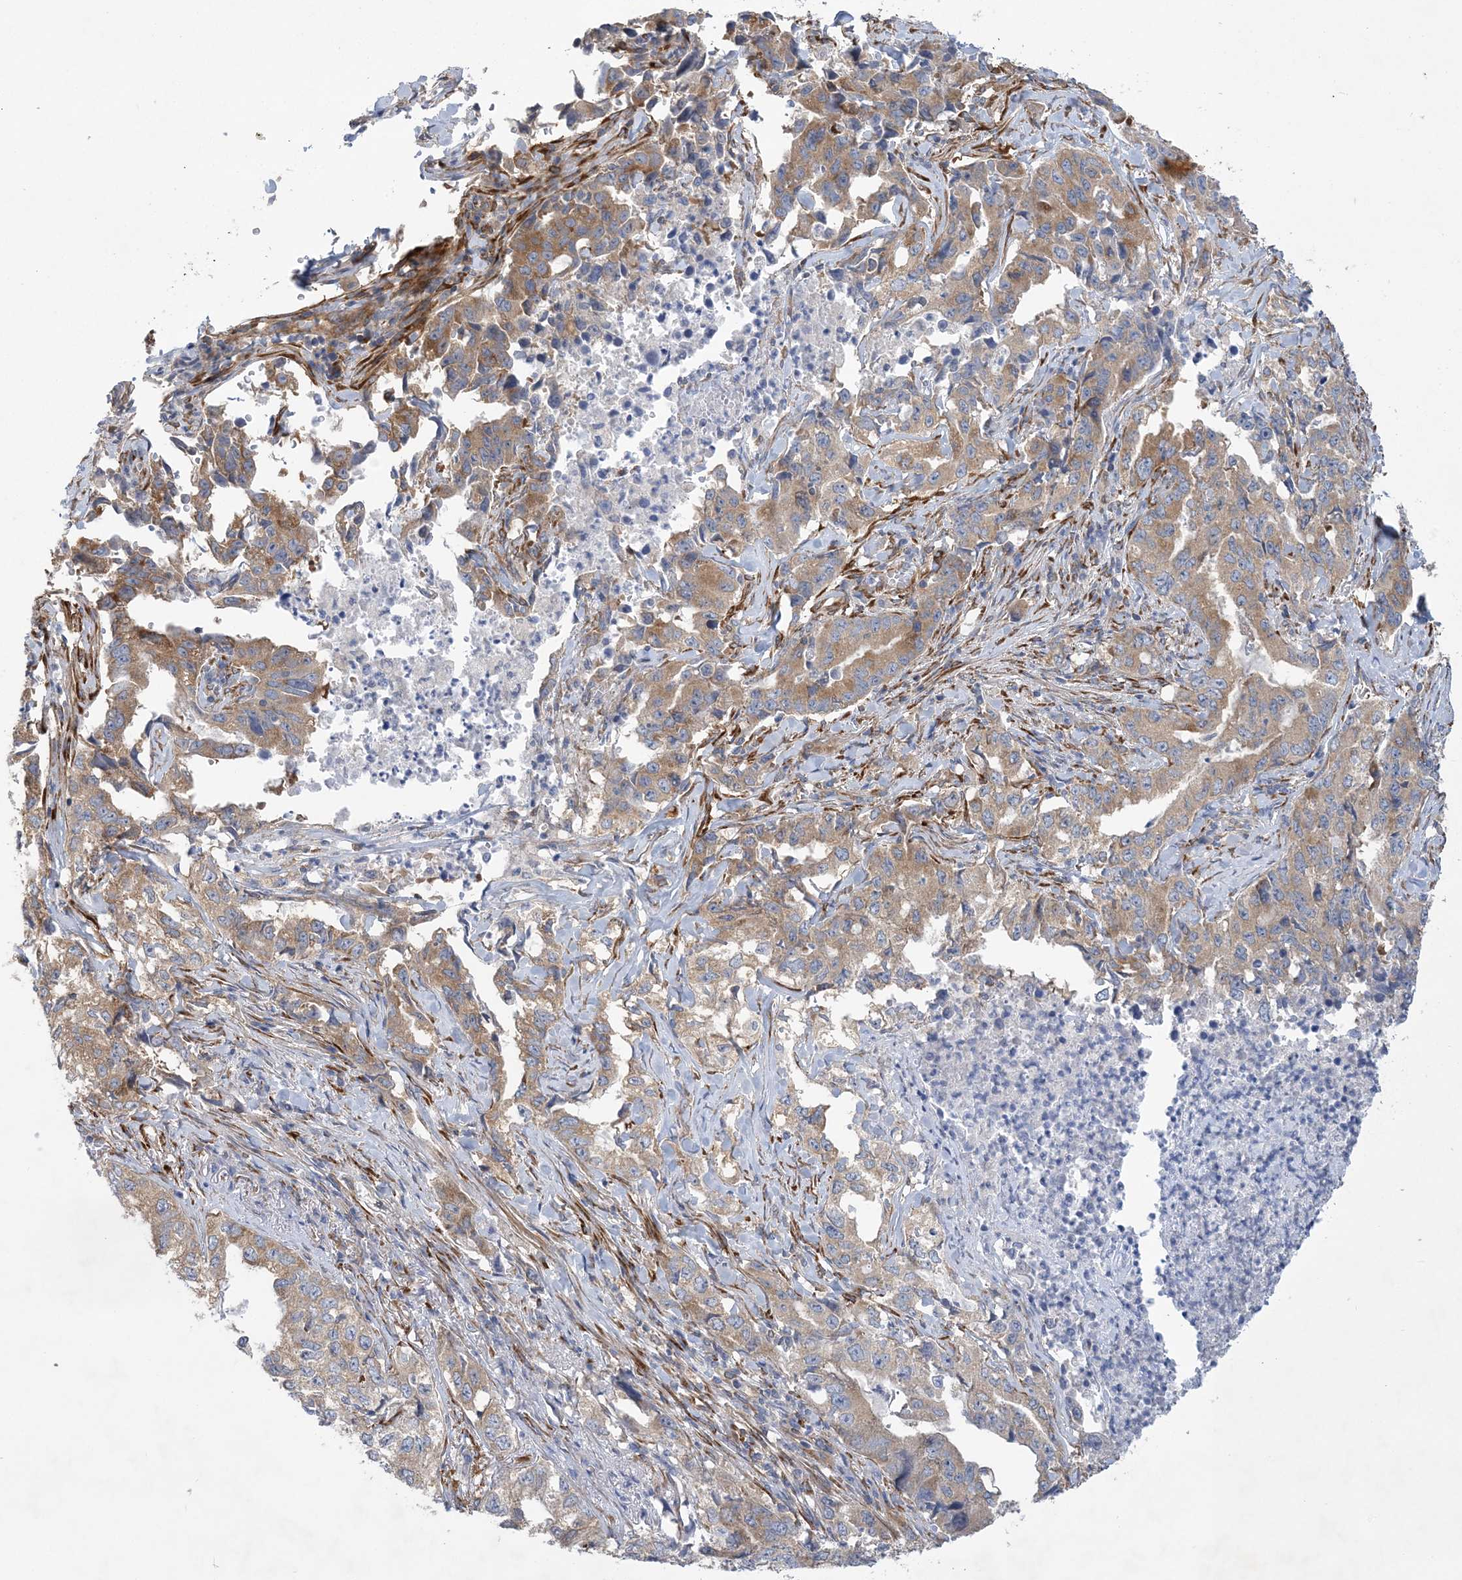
{"staining": {"intensity": "moderate", "quantity": "25%-75%", "location": "cytoplasmic/membranous"}, "tissue": "lung cancer", "cell_type": "Tumor cells", "image_type": "cancer", "snomed": [{"axis": "morphology", "description": "Adenocarcinoma, NOS"}, {"axis": "topography", "description": "Lung"}], "caption": "Lung cancer stained with a brown dye shows moderate cytoplasmic/membranous positive expression in approximately 25%-75% of tumor cells.", "gene": "MAP4K5", "patient": {"sex": "female", "age": 51}}